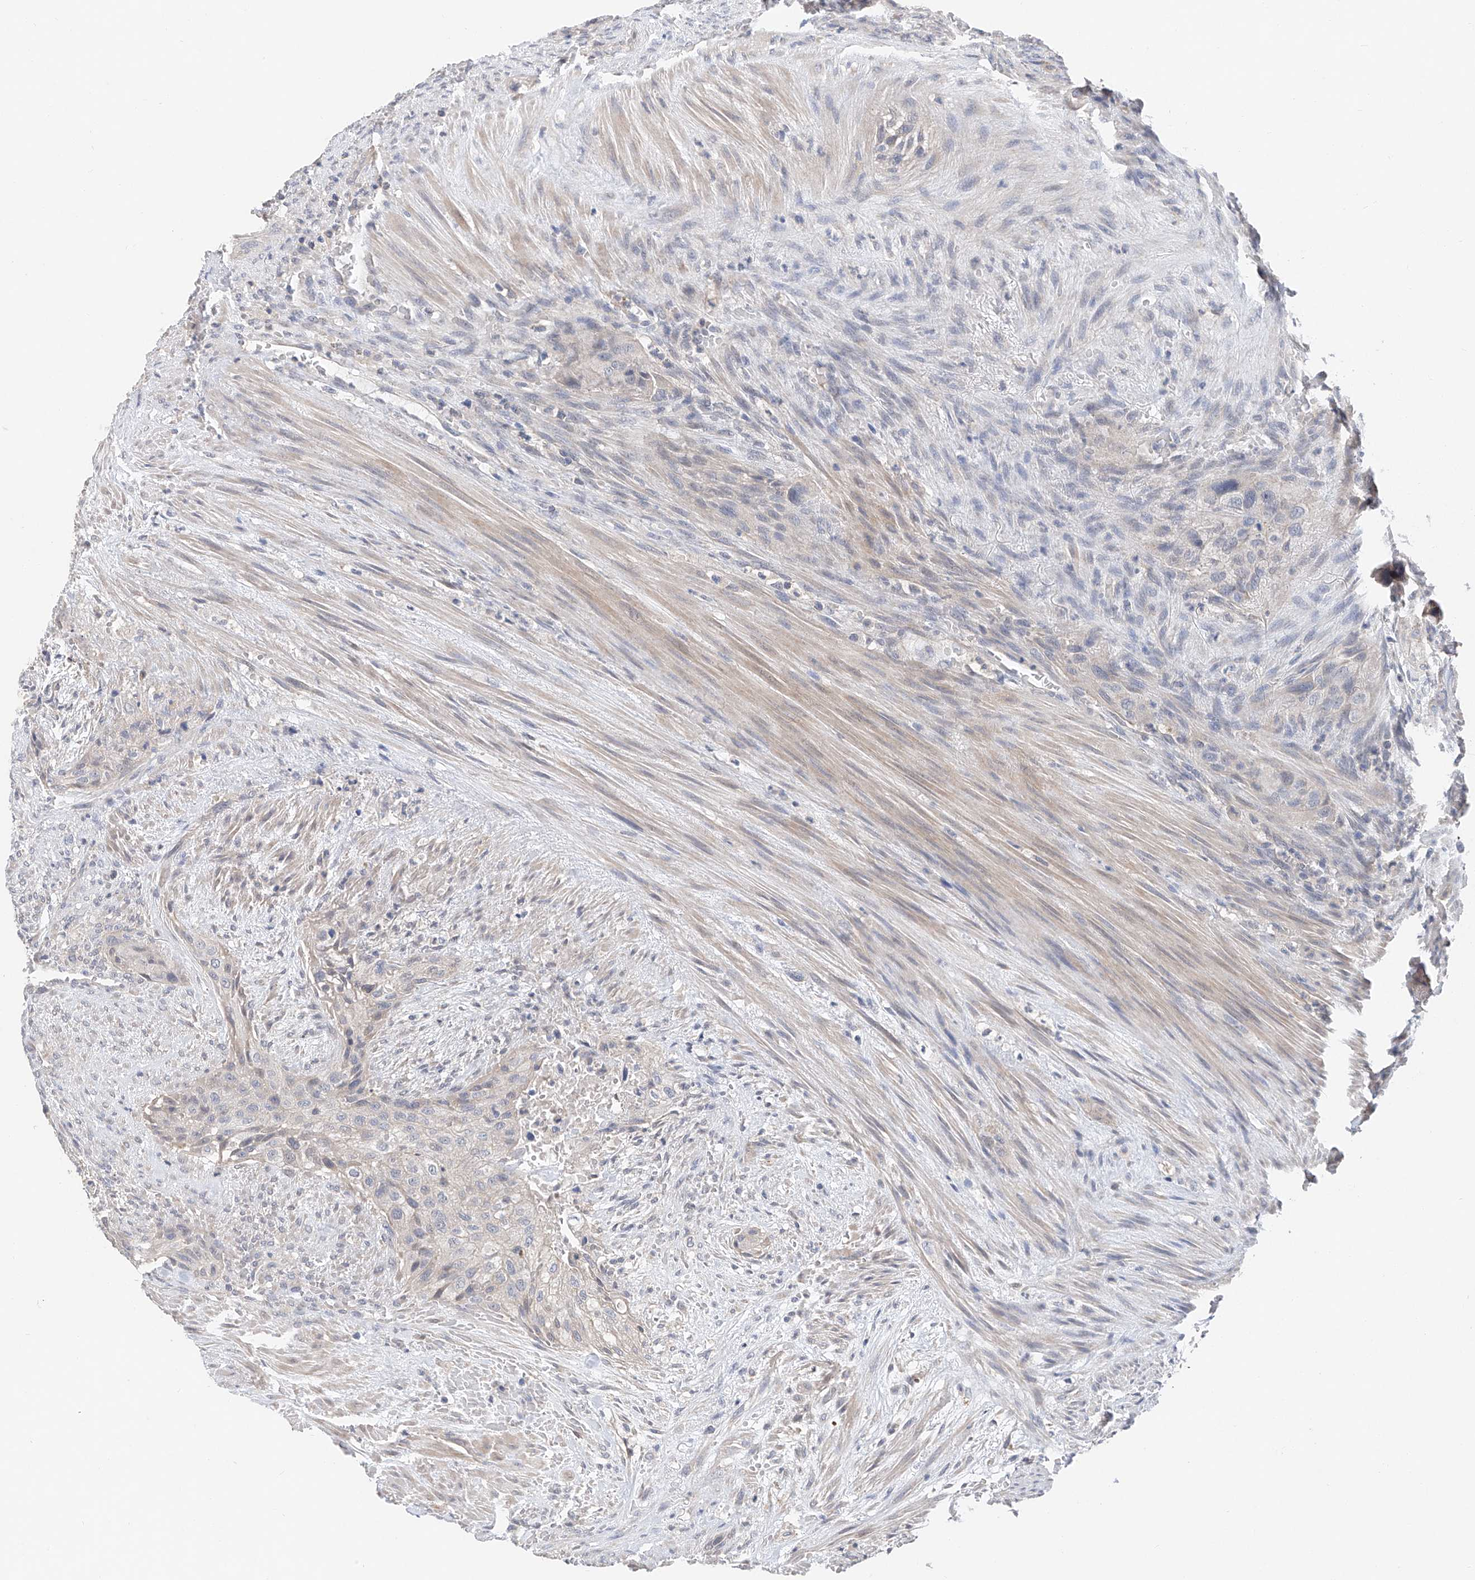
{"staining": {"intensity": "negative", "quantity": "none", "location": "none"}, "tissue": "urothelial cancer", "cell_type": "Tumor cells", "image_type": "cancer", "snomed": [{"axis": "morphology", "description": "Urothelial carcinoma, High grade"}, {"axis": "topography", "description": "Urinary bladder"}], "caption": "The IHC photomicrograph has no significant expression in tumor cells of high-grade urothelial carcinoma tissue. The staining is performed using DAB (3,3'-diaminobenzidine) brown chromogen with nuclei counter-stained in using hematoxylin.", "gene": "FUCA2", "patient": {"sex": "male", "age": 35}}